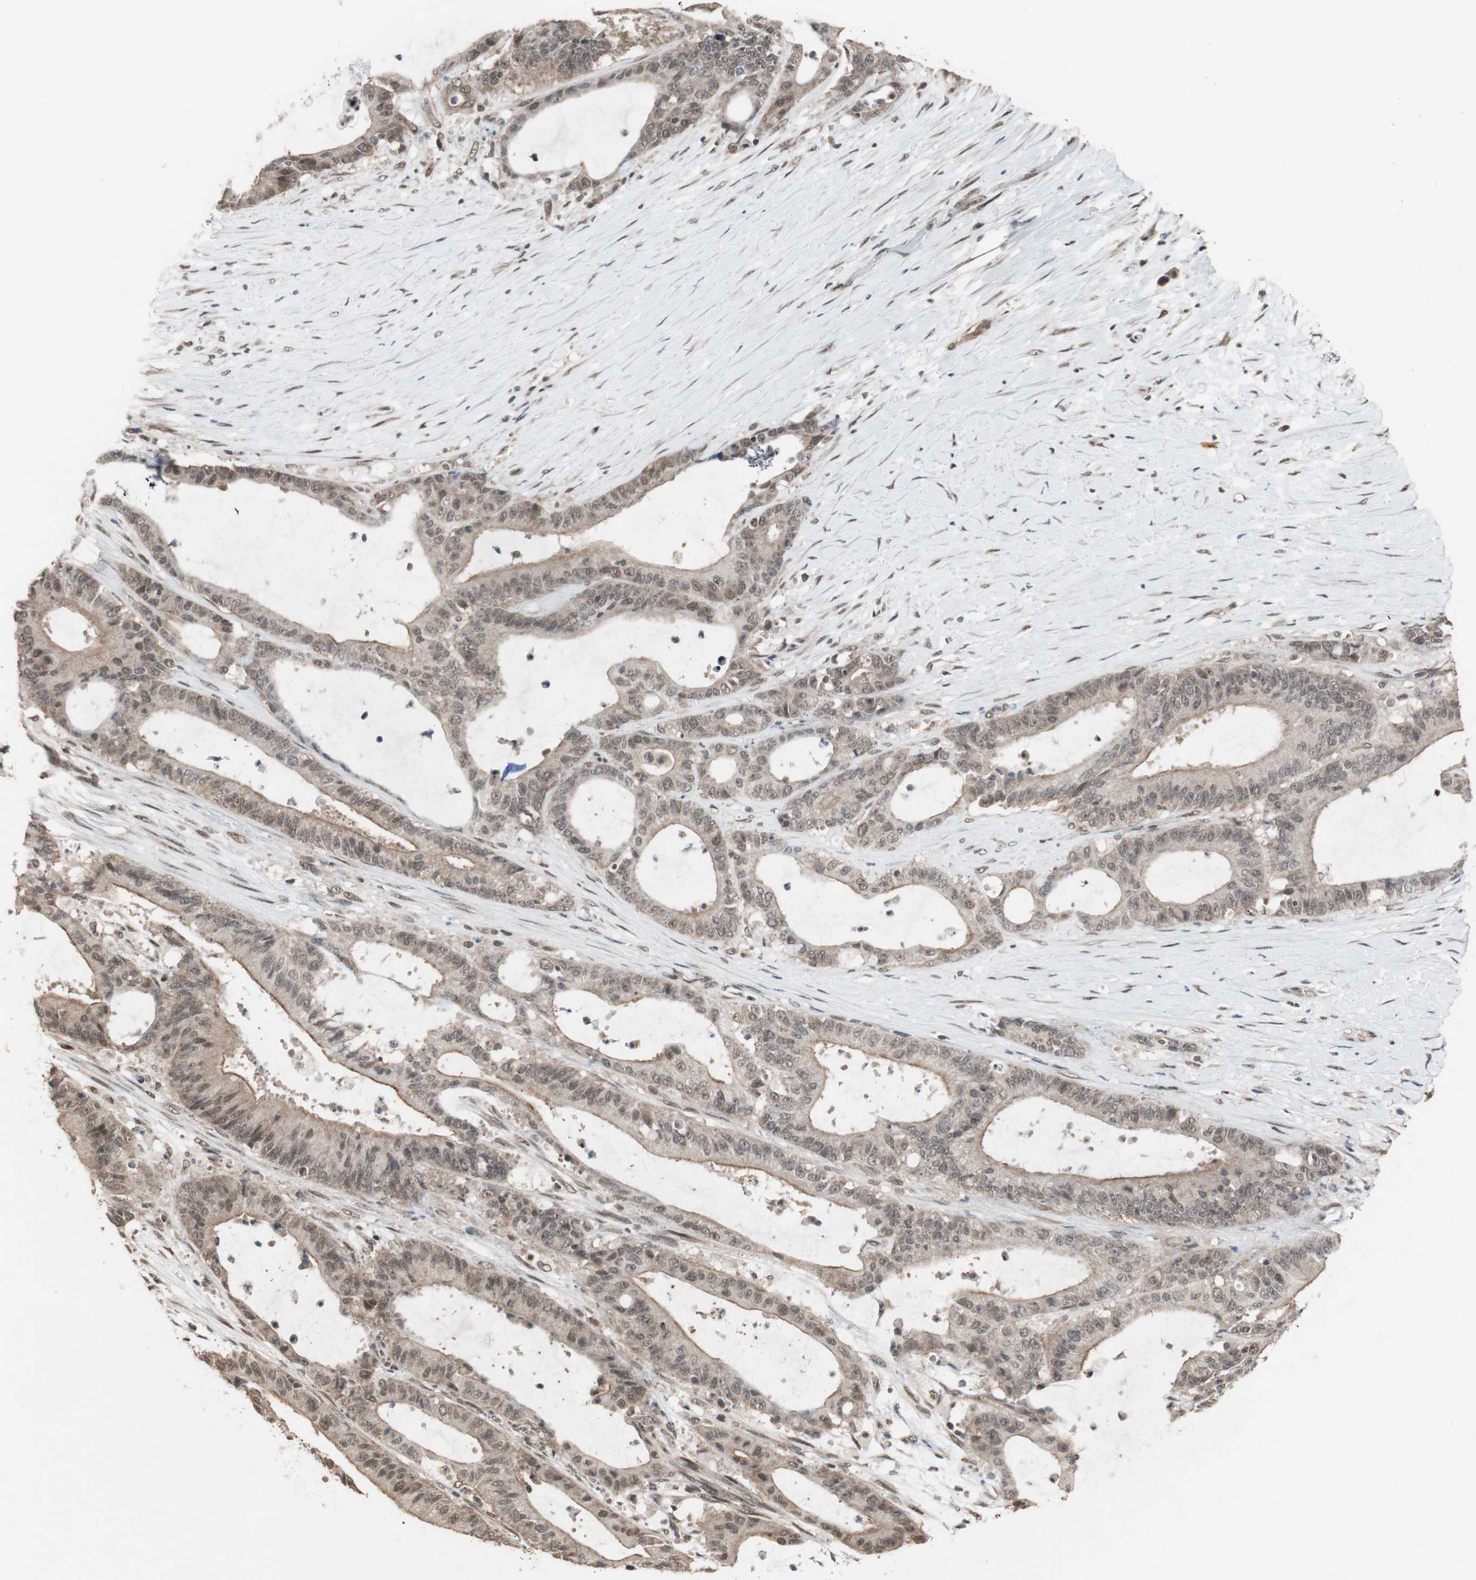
{"staining": {"intensity": "weak", "quantity": "25%-75%", "location": "cytoplasmic/membranous,nuclear"}, "tissue": "liver cancer", "cell_type": "Tumor cells", "image_type": "cancer", "snomed": [{"axis": "morphology", "description": "Cholangiocarcinoma"}, {"axis": "topography", "description": "Liver"}], "caption": "A brown stain highlights weak cytoplasmic/membranous and nuclear staining of a protein in human cholangiocarcinoma (liver) tumor cells. The protein of interest is shown in brown color, while the nuclei are stained blue.", "gene": "DRAP1", "patient": {"sex": "female", "age": 73}}